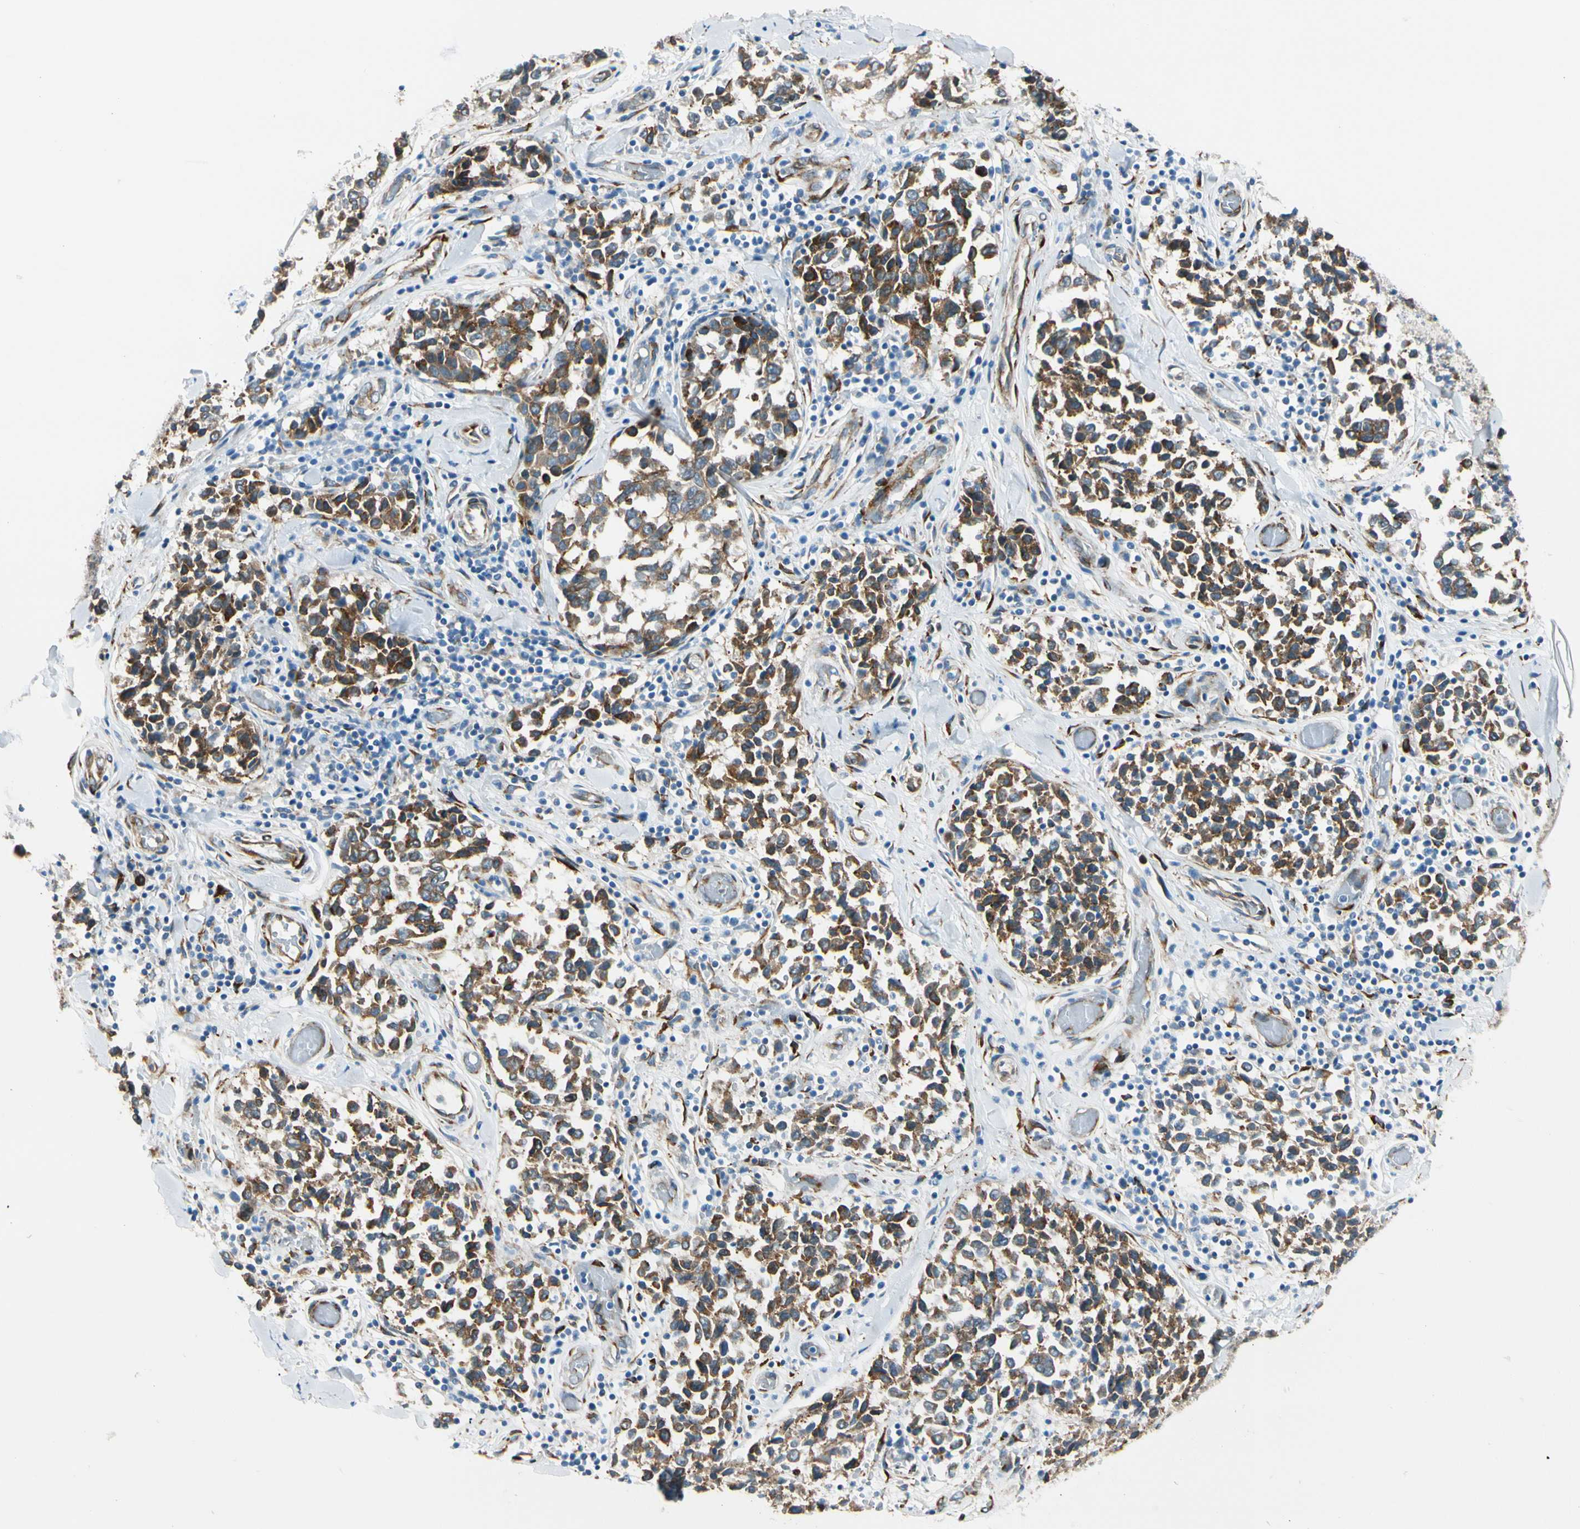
{"staining": {"intensity": "moderate", "quantity": ">75%", "location": "cytoplasmic/membranous"}, "tissue": "melanoma", "cell_type": "Tumor cells", "image_type": "cancer", "snomed": [{"axis": "morphology", "description": "Malignant melanoma, NOS"}, {"axis": "topography", "description": "Skin"}], "caption": "This image exhibits immunohistochemistry (IHC) staining of human melanoma, with medium moderate cytoplasmic/membranous staining in about >75% of tumor cells.", "gene": "FKBP7", "patient": {"sex": "female", "age": 64}}